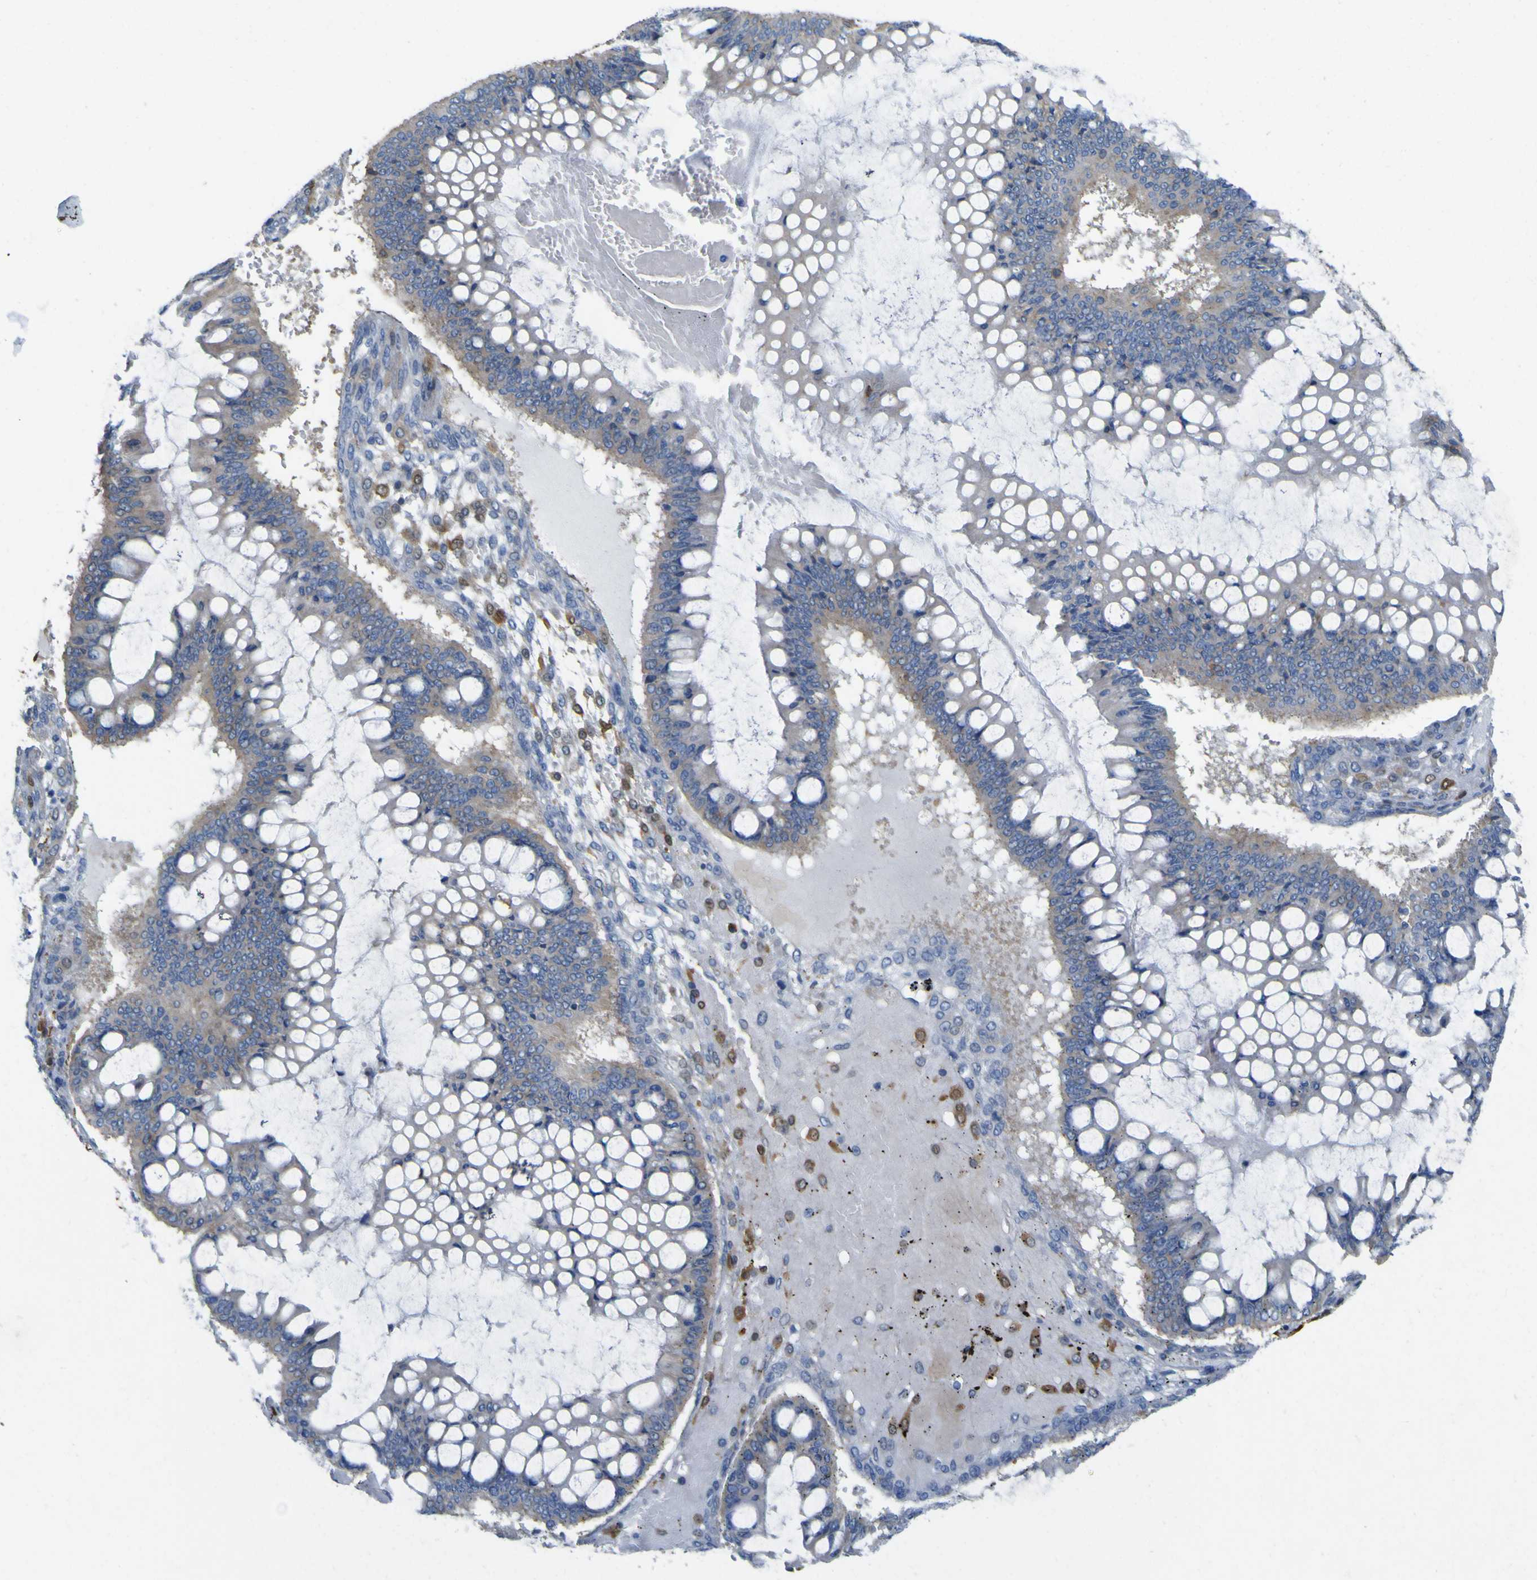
{"staining": {"intensity": "negative", "quantity": "none", "location": "none"}, "tissue": "ovarian cancer", "cell_type": "Tumor cells", "image_type": "cancer", "snomed": [{"axis": "morphology", "description": "Cystadenocarcinoma, mucinous, NOS"}, {"axis": "topography", "description": "Ovary"}], "caption": "Tumor cells are negative for protein expression in human ovarian cancer.", "gene": "MYEOV", "patient": {"sex": "female", "age": 73}}